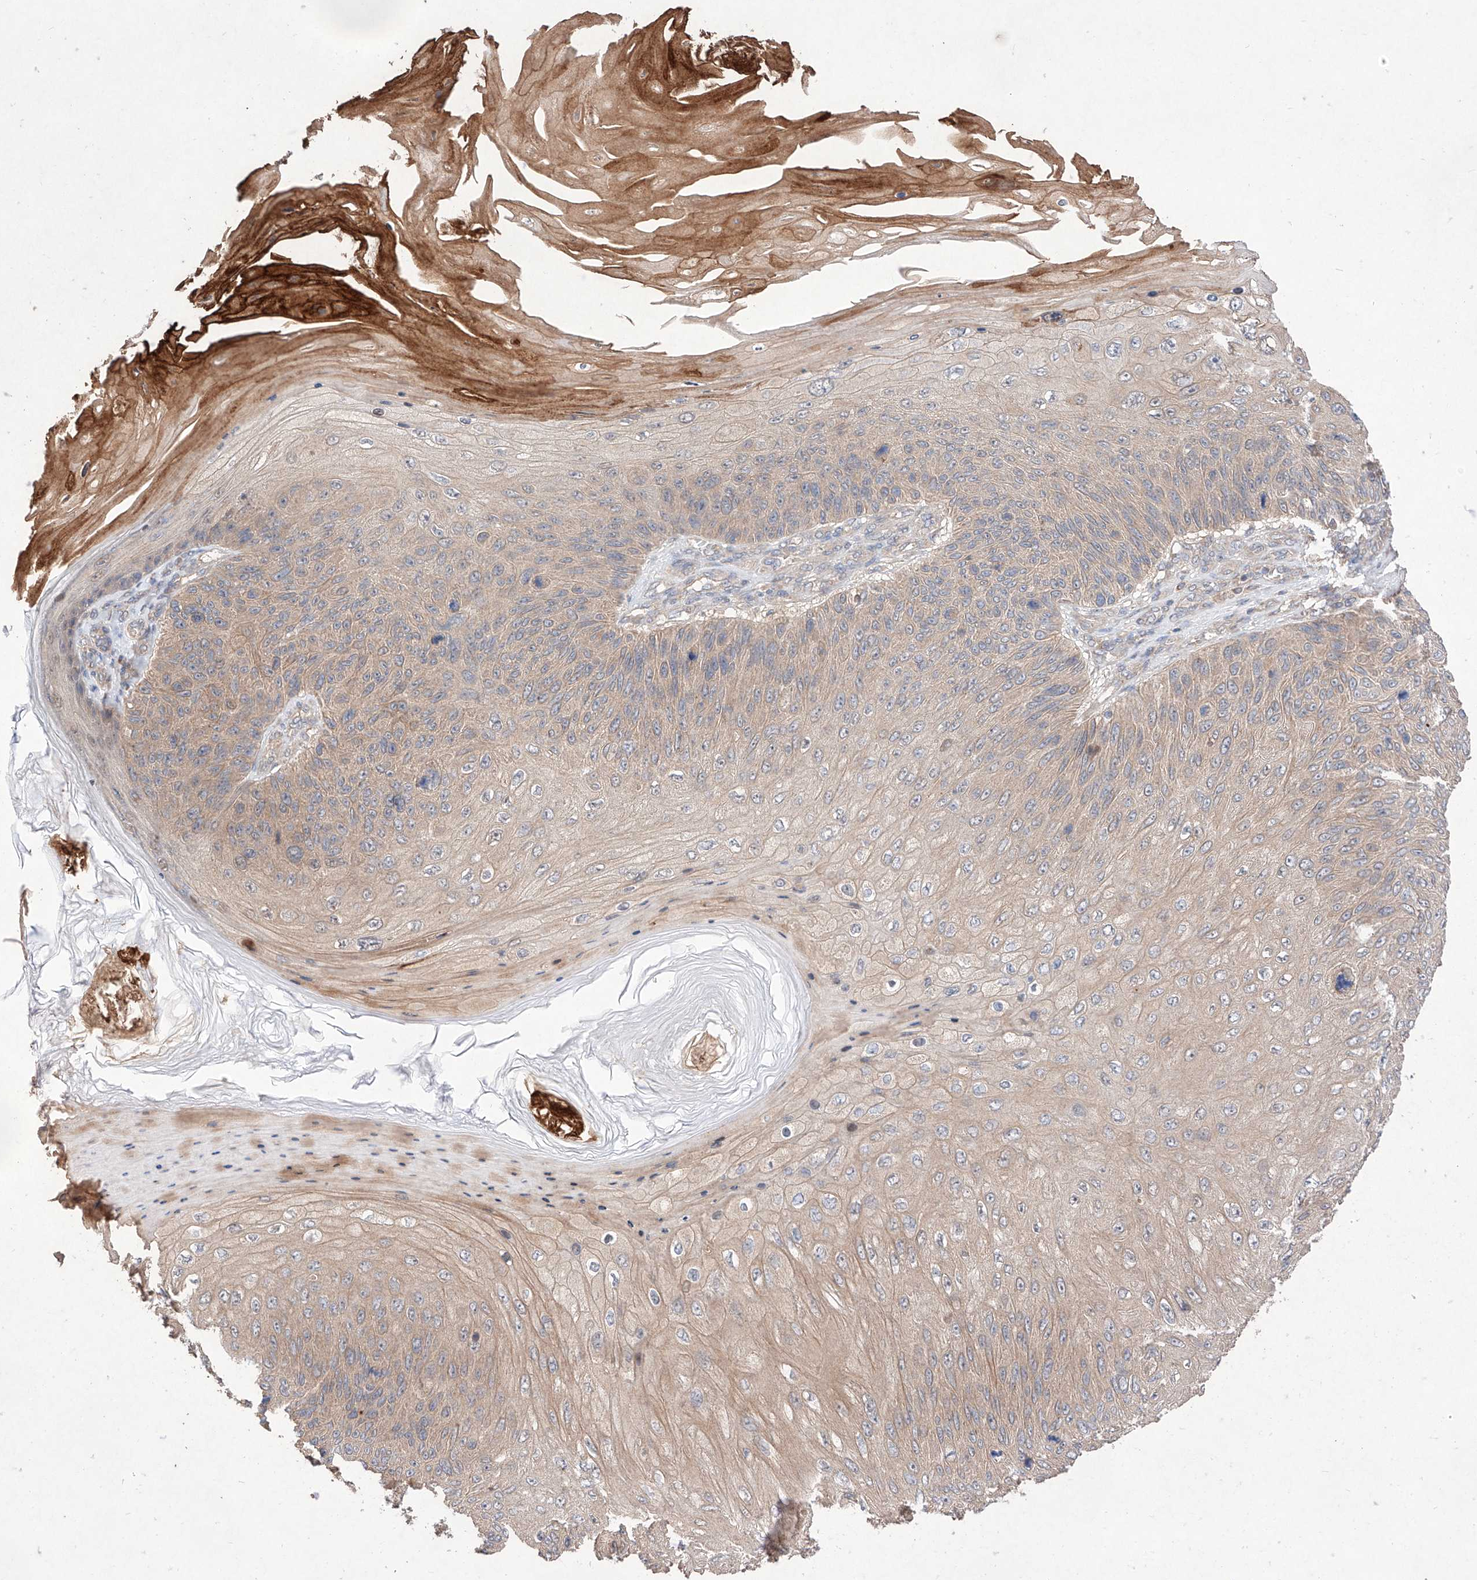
{"staining": {"intensity": "weak", "quantity": "<25%", "location": "cytoplasmic/membranous"}, "tissue": "skin cancer", "cell_type": "Tumor cells", "image_type": "cancer", "snomed": [{"axis": "morphology", "description": "Squamous cell carcinoma, NOS"}, {"axis": "topography", "description": "Skin"}], "caption": "High power microscopy image of an IHC image of skin cancer, revealing no significant expression in tumor cells.", "gene": "C6orf62", "patient": {"sex": "female", "age": 88}}